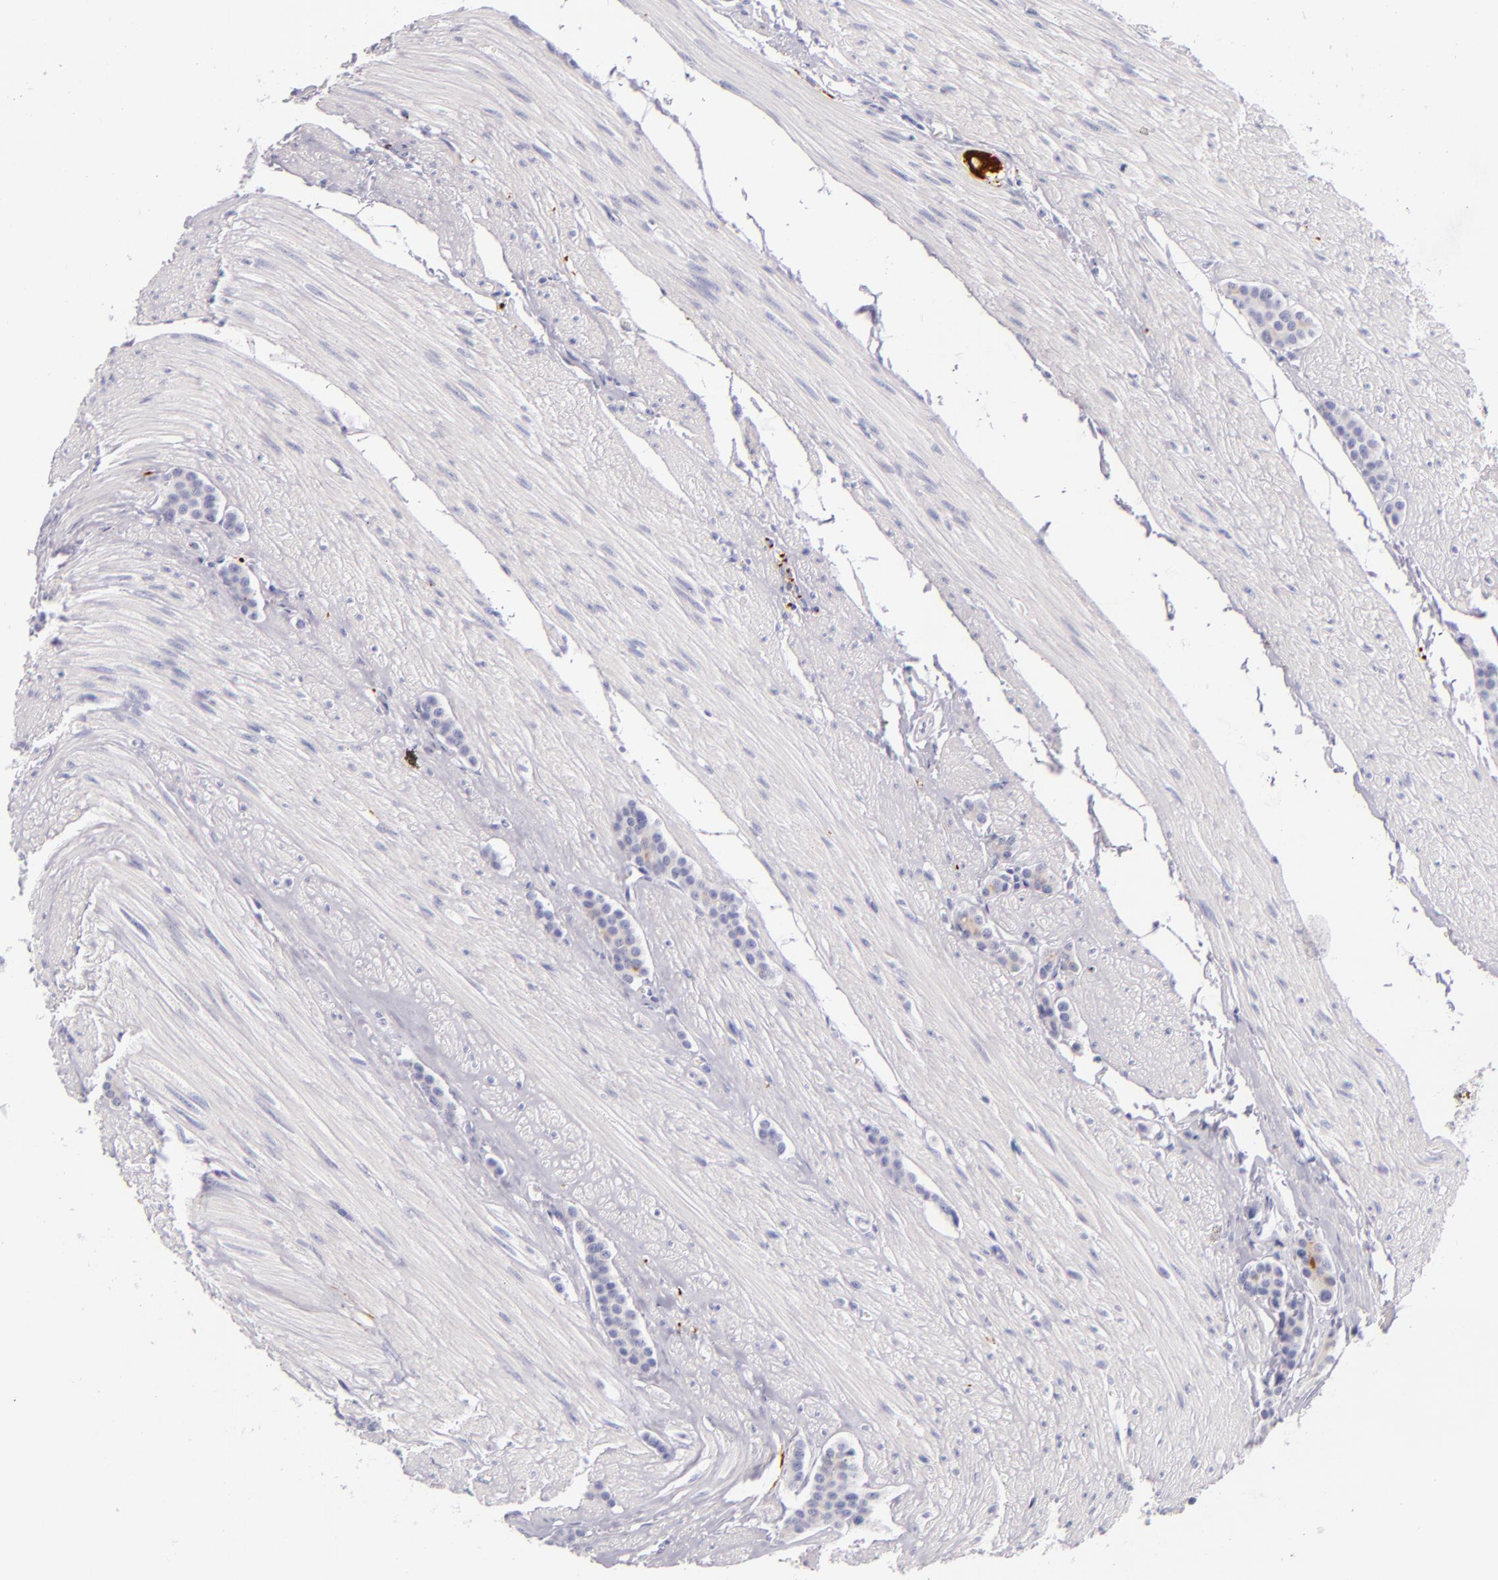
{"staining": {"intensity": "negative", "quantity": "none", "location": "none"}, "tissue": "carcinoid", "cell_type": "Tumor cells", "image_type": "cancer", "snomed": [{"axis": "morphology", "description": "Carcinoid, malignant, NOS"}, {"axis": "topography", "description": "Small intestine"}], "caption": "Immunohistochemistry (IHC) histopathology image of human carcinoid stained for a protein (brown), which displays no staining in tumor cells. (DAB (3,3'-diaminobenzidine) IHC visualized using brightfield microscopy, high magnification).", "gene": "INA", "patient": {"sex": "male", "age": 60}}